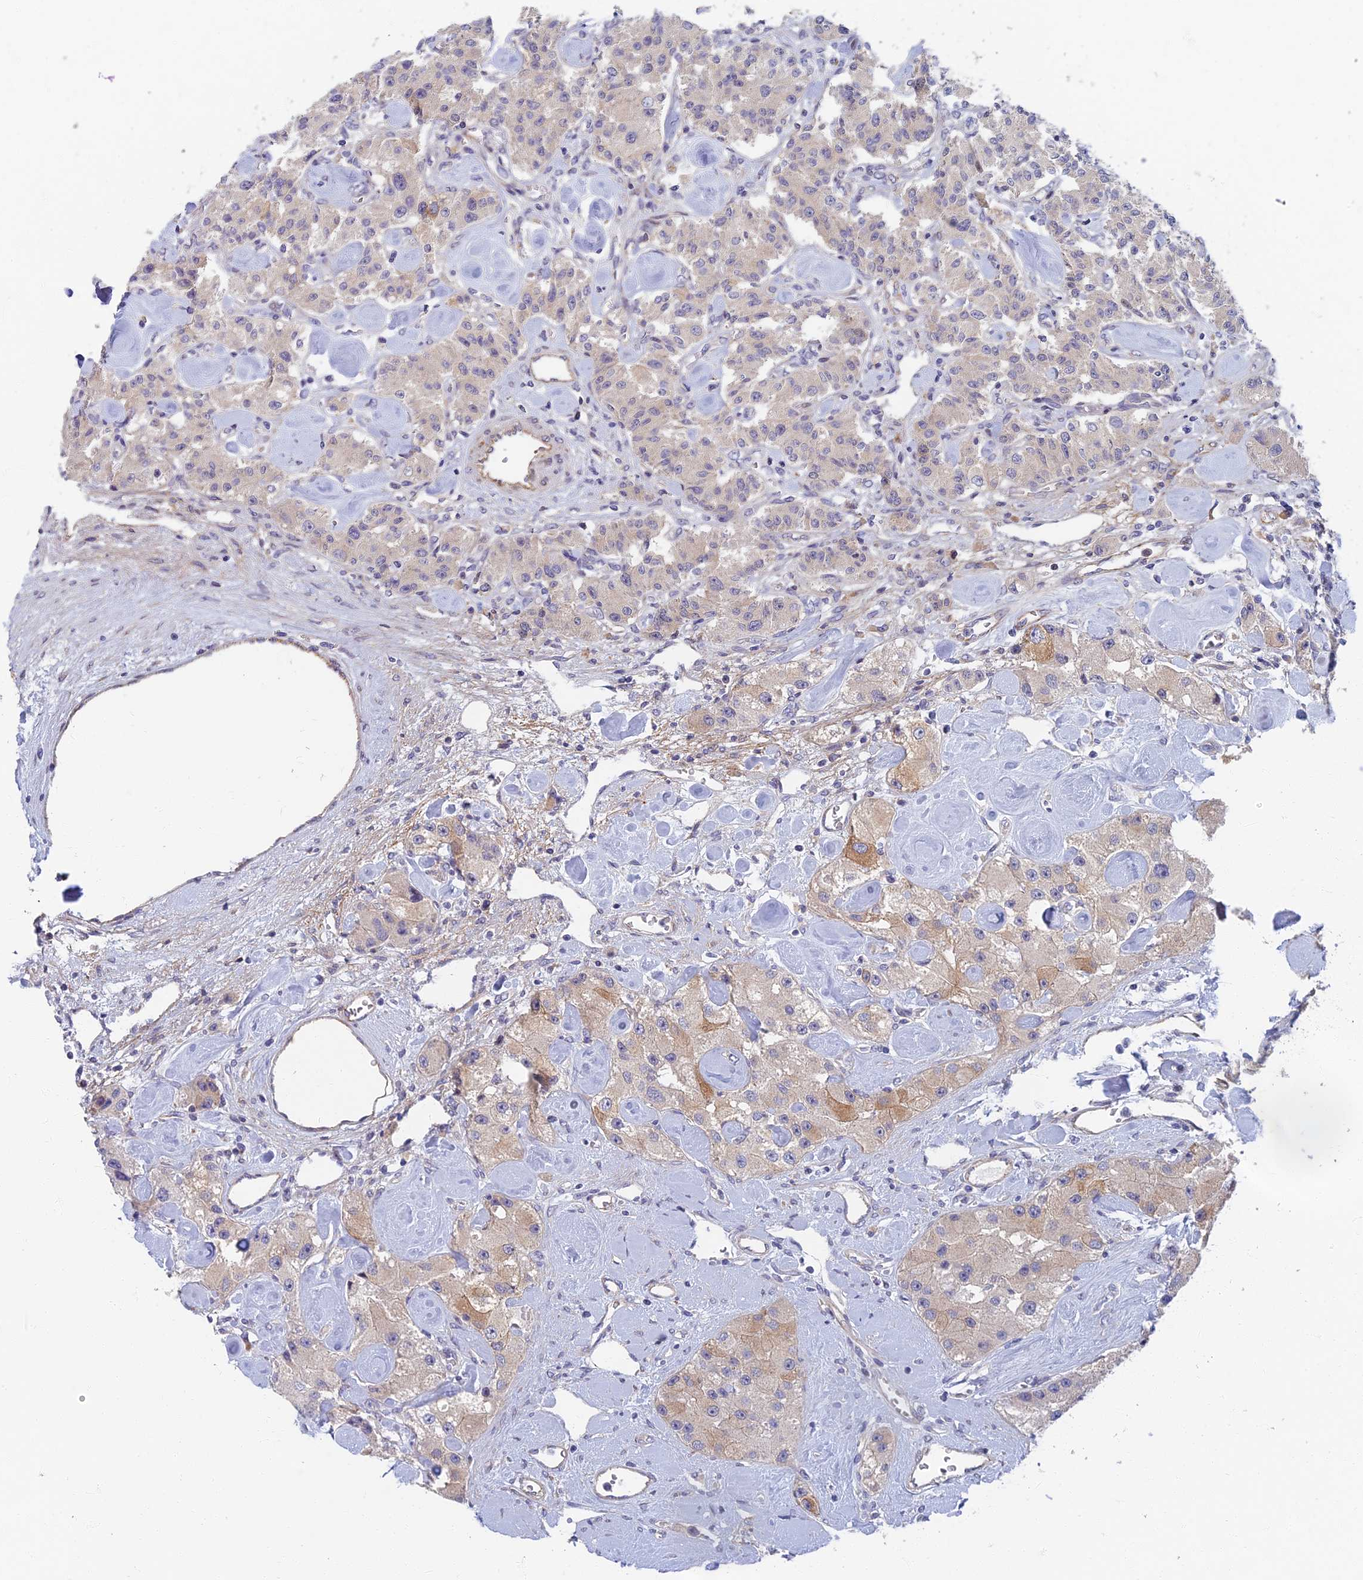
{"staining": {"intensity": "weak", "quantity": "<25%", "location": "cytoplasmic/membranous"}, "tissue": "carcinoid", "cell_type": "Tumor cells", "image_type": "cancer", "snomed": [{"axis": "morphology", "description": "Carcinoid, malignant, NOS"}, {"axis": "topography", "description": "Pancreas"}], "caption": "High magnification brightfield microscopy of malignant carcinoid stained with DAB (3,3'-diaminobenzidine) (brown) and counterstained with hematoxylin (blue): tumor cells show no significant expression. (DAB immunohistochemistry visualized using brightfield microscopy, high magnification).", "gene": "RHBDL2", "patient": {"sex": "male", "age": 41}}